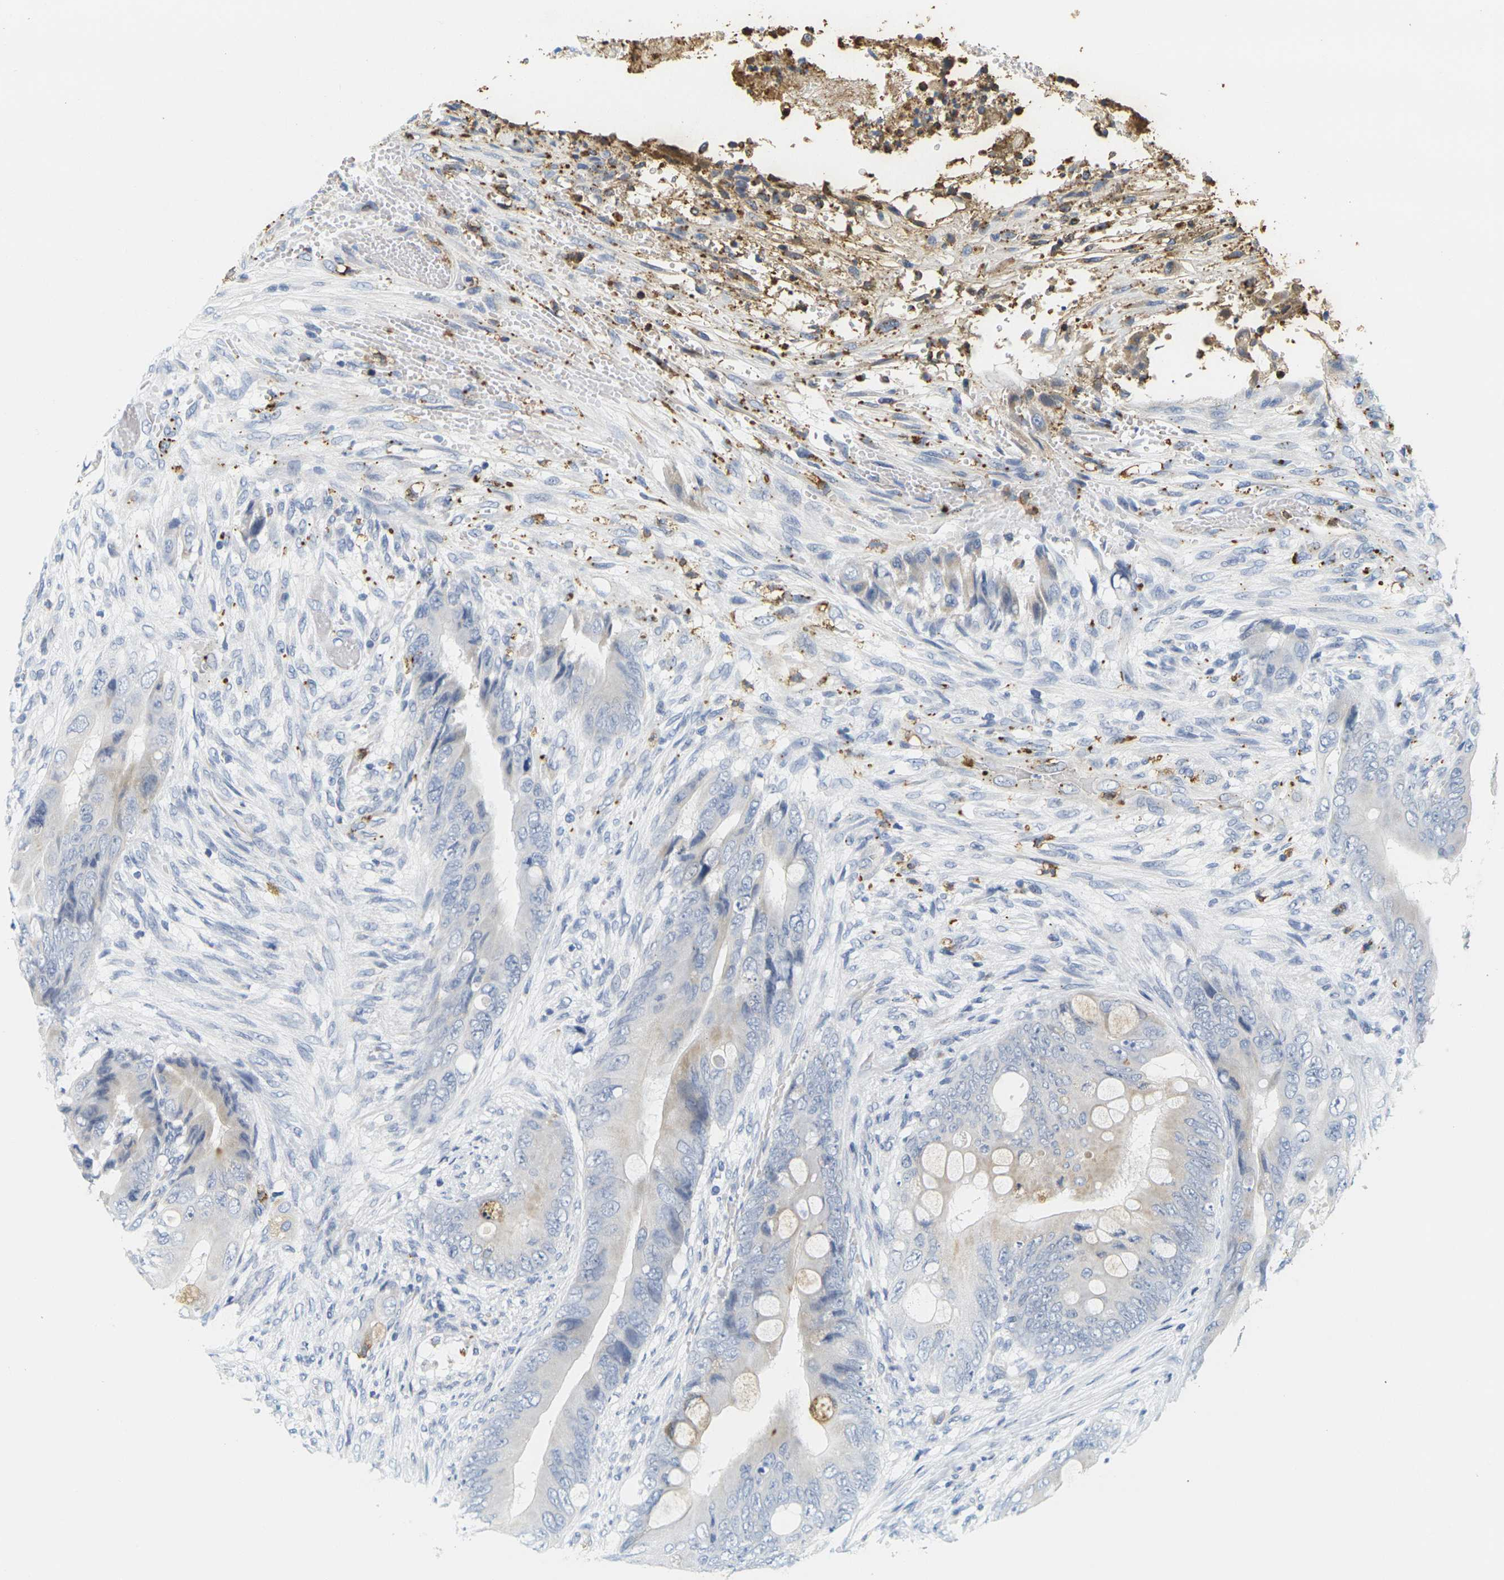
{"staining": {"intensity": "weak", "quantity": "<25%", "location": "cytoplasmic/membranous"}, "tissue": "colorectal cancer", "cell_type": "Tumor cells", "image_type": "cancer", "snomed": [{"axis": "morphology", "description": "Adenocarcinoma, NOS"}, {"axis": "topography", "description": "Rectum"}], "caption": "The immunohistochemistry (IHC) histopathology image has no significant staining in tumor cells of adenocarcinoma (colorectal) tissue.", "gene": "KLK5", "patient": {"sex": "female", "age": 77}}